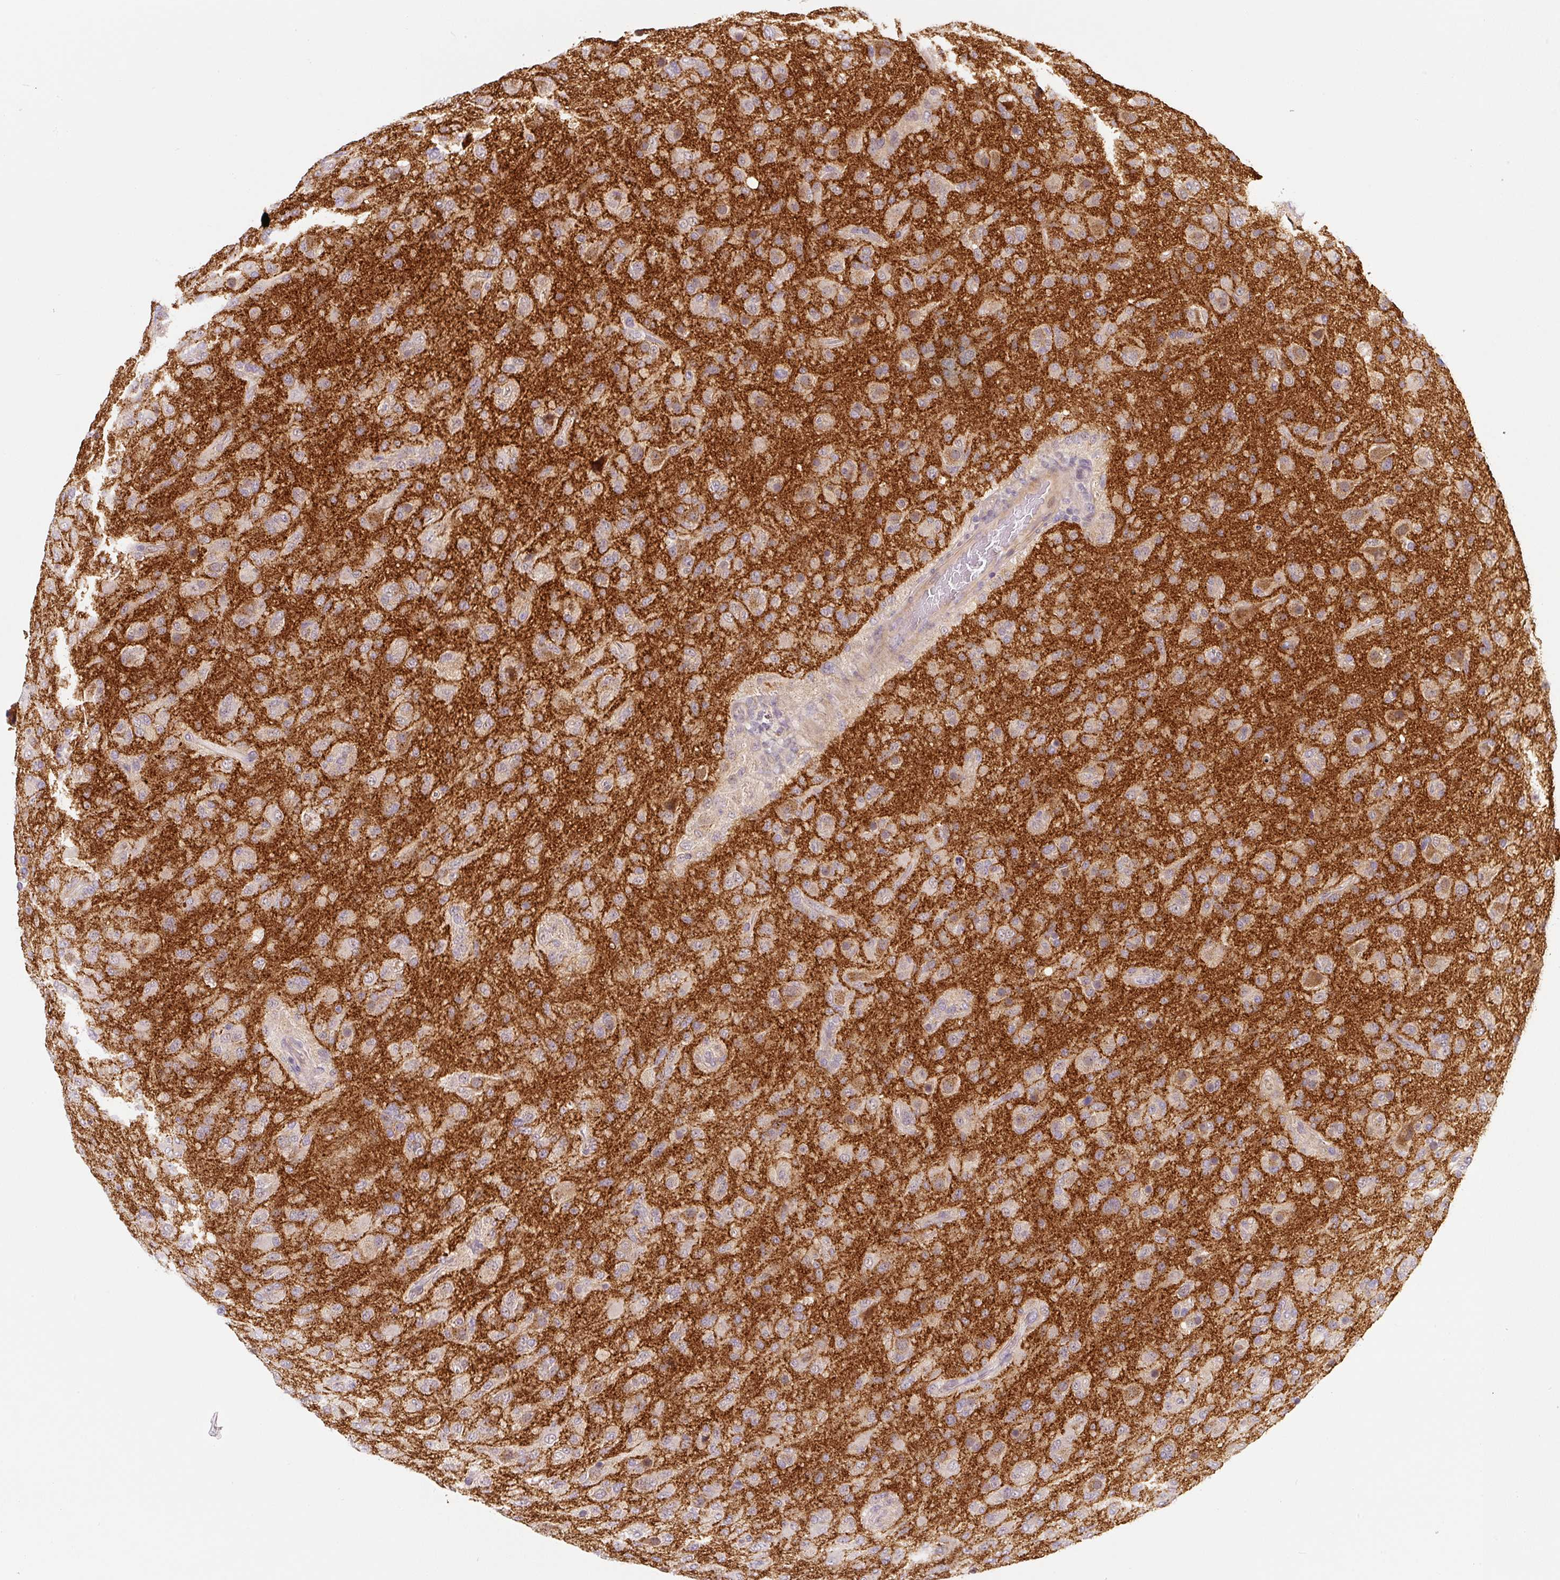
{"staining": {"intensity": "negative", "quantity": "none", "location": "none"}, "tissue": "glioma", "cell_type": "Tumor cells", "image_type": "cancer", "snomed": [{"axis": "morphology", "description": "Glioma, malignant, Low grade"}, {"axis": "topography", "description": "Brain"}], "caption": "Malignant low-grade glioma was stained to show a protein in brown. There is no significant expression in tumor cells.", "gene": "PRKAA2", "patient": {"sex": "male", "age": 65}}